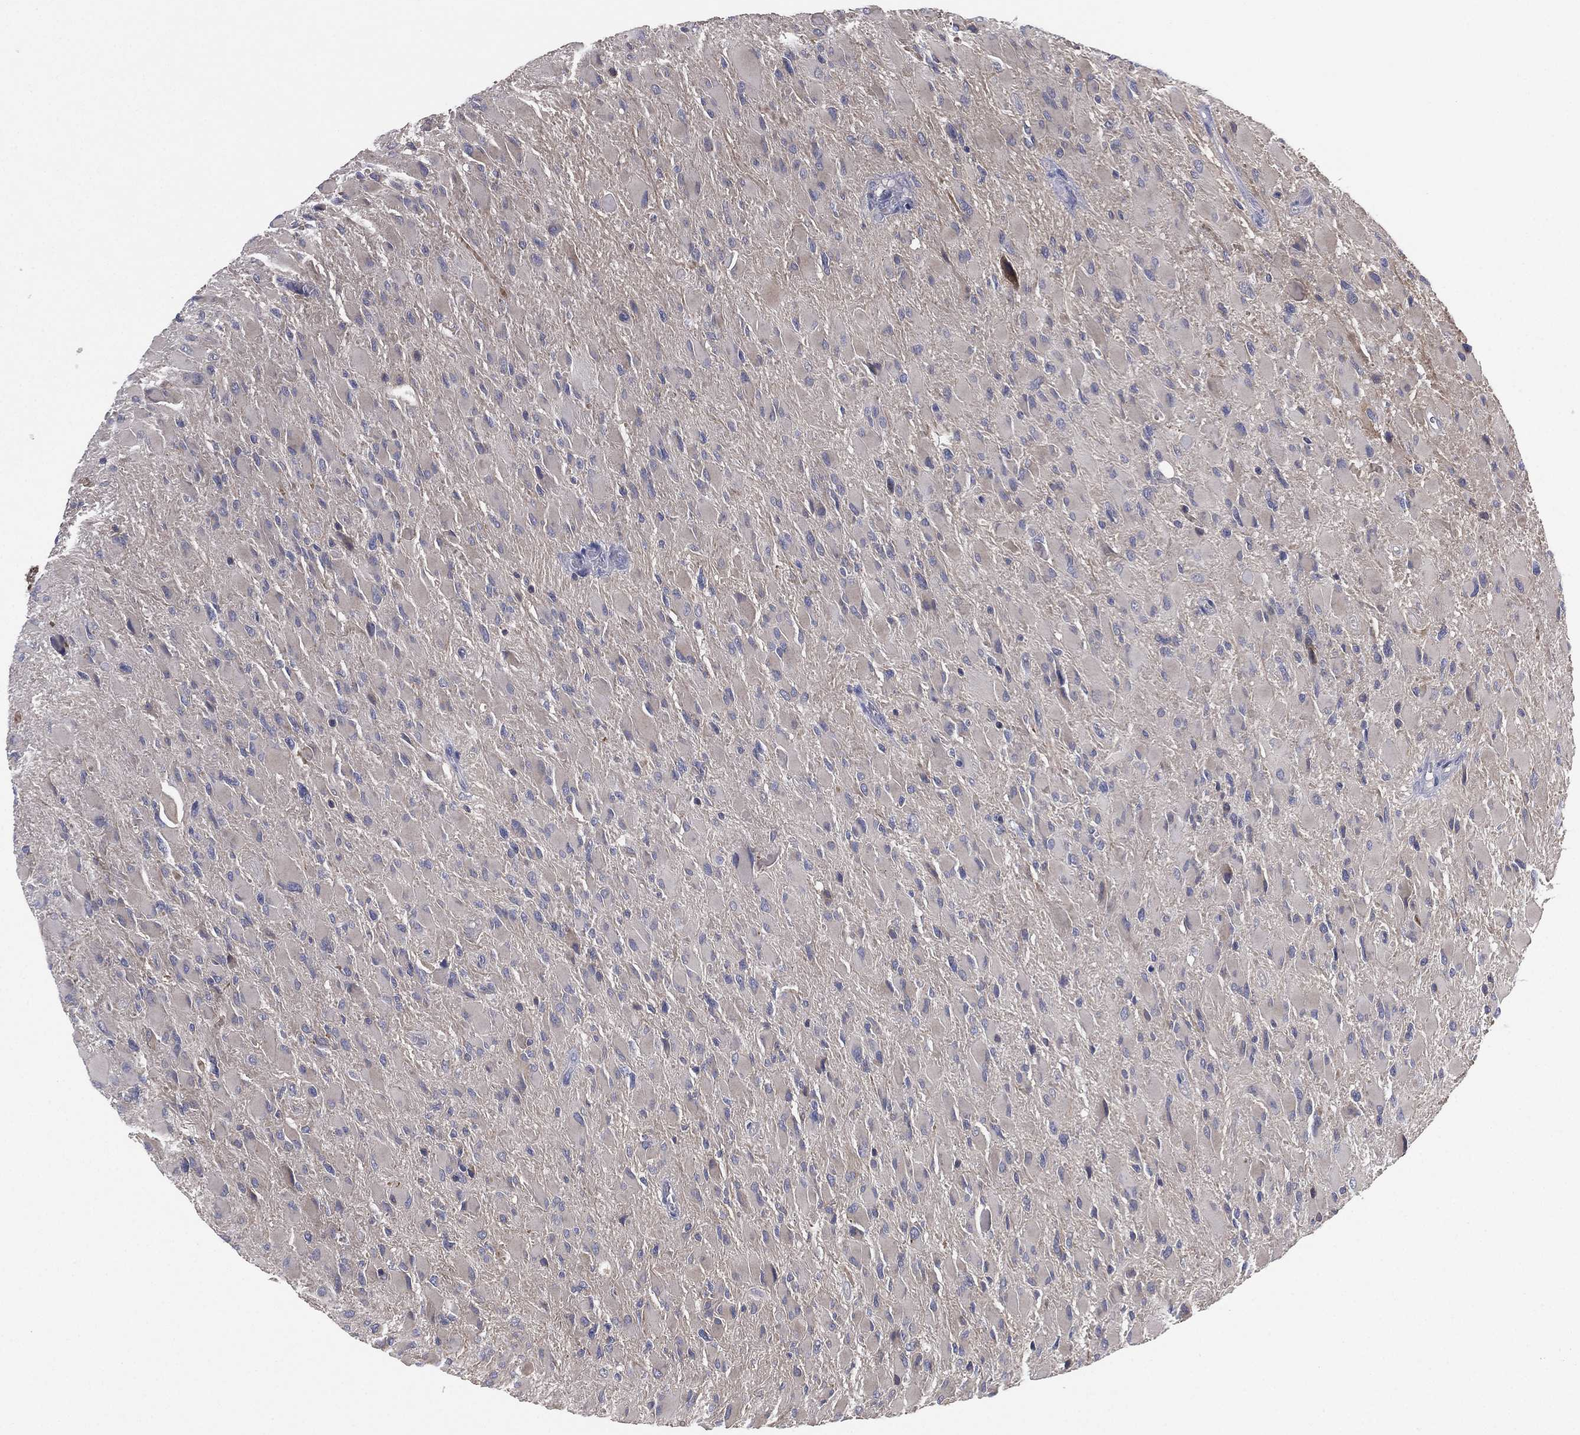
{"staining": {"intensity": "negative", "quantity": "none", "location": "none"}, "tissue": "glioma", "cell_type": "Tumor cells", "image_type": "cancer", "snomed": [{"axis": "morphology", "description": "Glioma, malignant, High grade"}, {"axis": "topography", "description": "Cerebral cortex"}], "caption": "Tumor cells are negative for protein expression in human glioma.", "gene": "MPP7", "patient": {"sex": "female", "age": 36}}